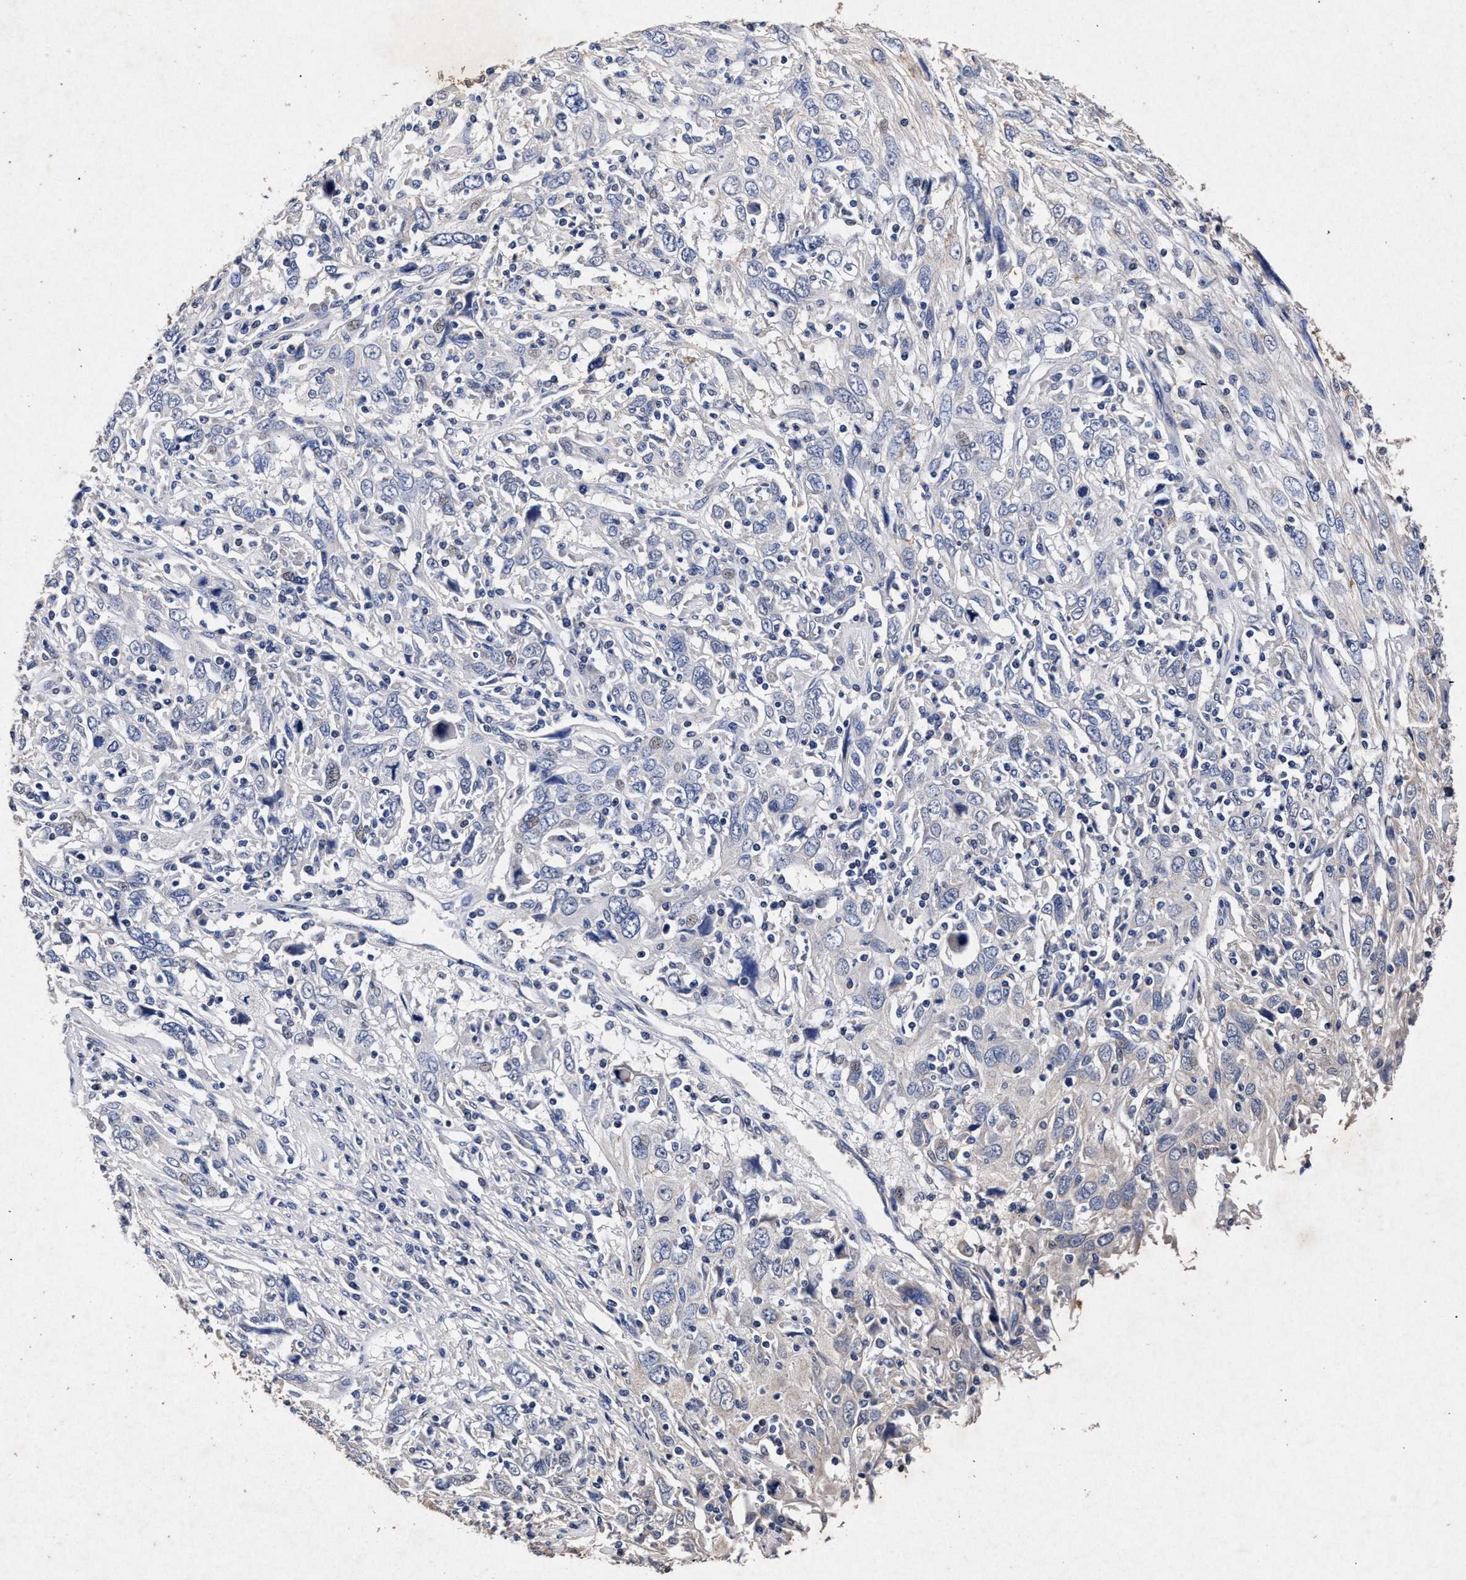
{"staining": {"intensity": "negative", "quantity": "none", "location": "none"}, "tissue": "cervical cancer", "cell_type": "Tumor cells", "image_type": "cancer", "snomed": [{"axis": "morphology", "description": "Squamous cell carcinoma, NOS"}, {"axis": "topography", "description": "Cervix"}], "caption": "Immunohistochemical staining of cervical squamous cell carcinoma exhibits no significant staining in tumor cells. (Immunohistochemistry, brightfield microscopy, high magnification).", "gene": "ATP1A2", "patient": {"sex": "female", "age": 46}}